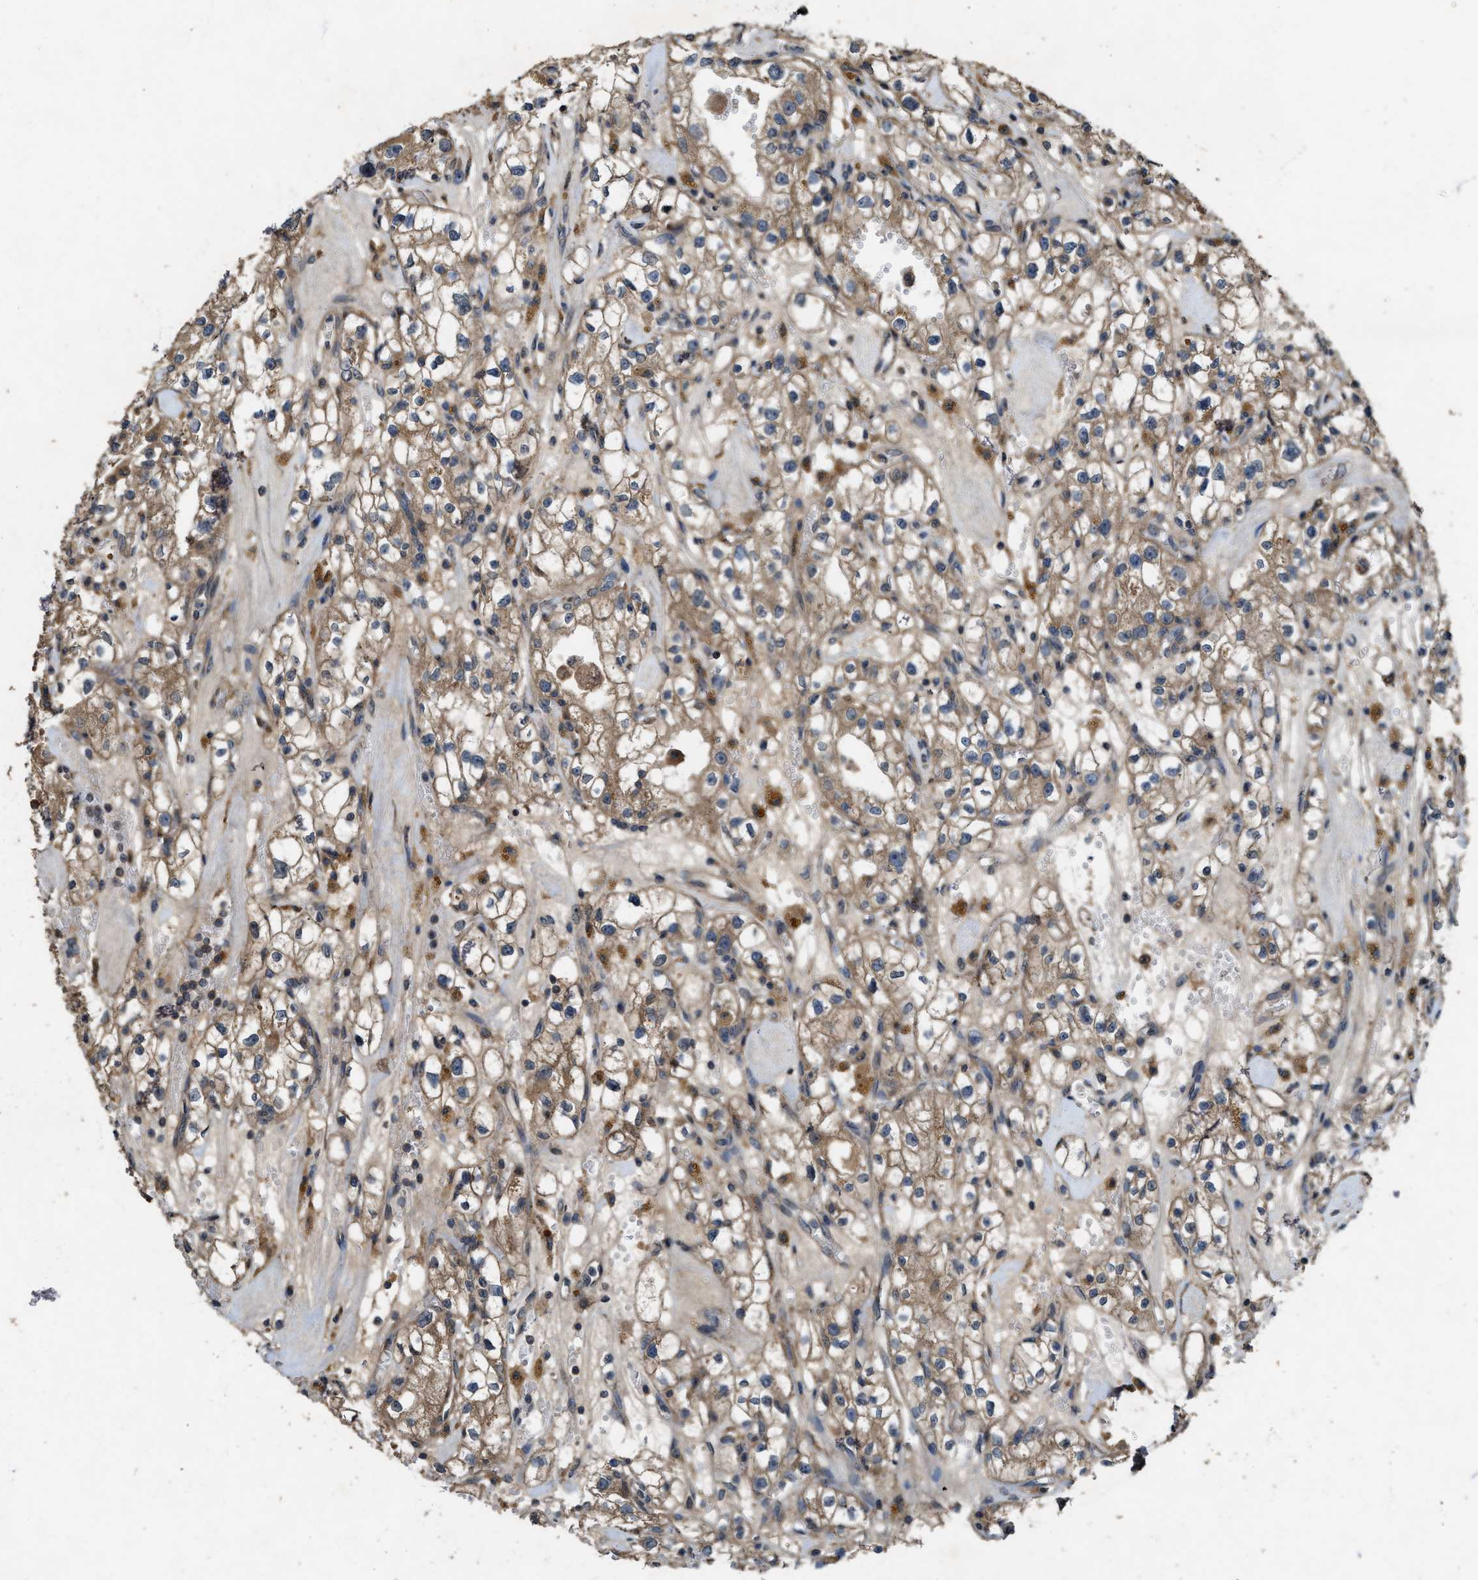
{"staining": {"intensity": "moderate", "quantity": ">75%", "location": "cytoplasmic/membranous"}, "tissue": "renal cancer", "cell_type": "Tumor cells", "image_type": "cancer", "snomed": [{"axis": "morphology", "description": "Adenocarcinoma, NOS"}, {"axis": "topography", "description": "Kidney"}], "caption": "A brown stain labels moderate cytoplasmic/membranous expression of a protein in human renal cancer tumor cells.", "gene": "PDP2", "patient": {"sex": "male", "age": 56}}